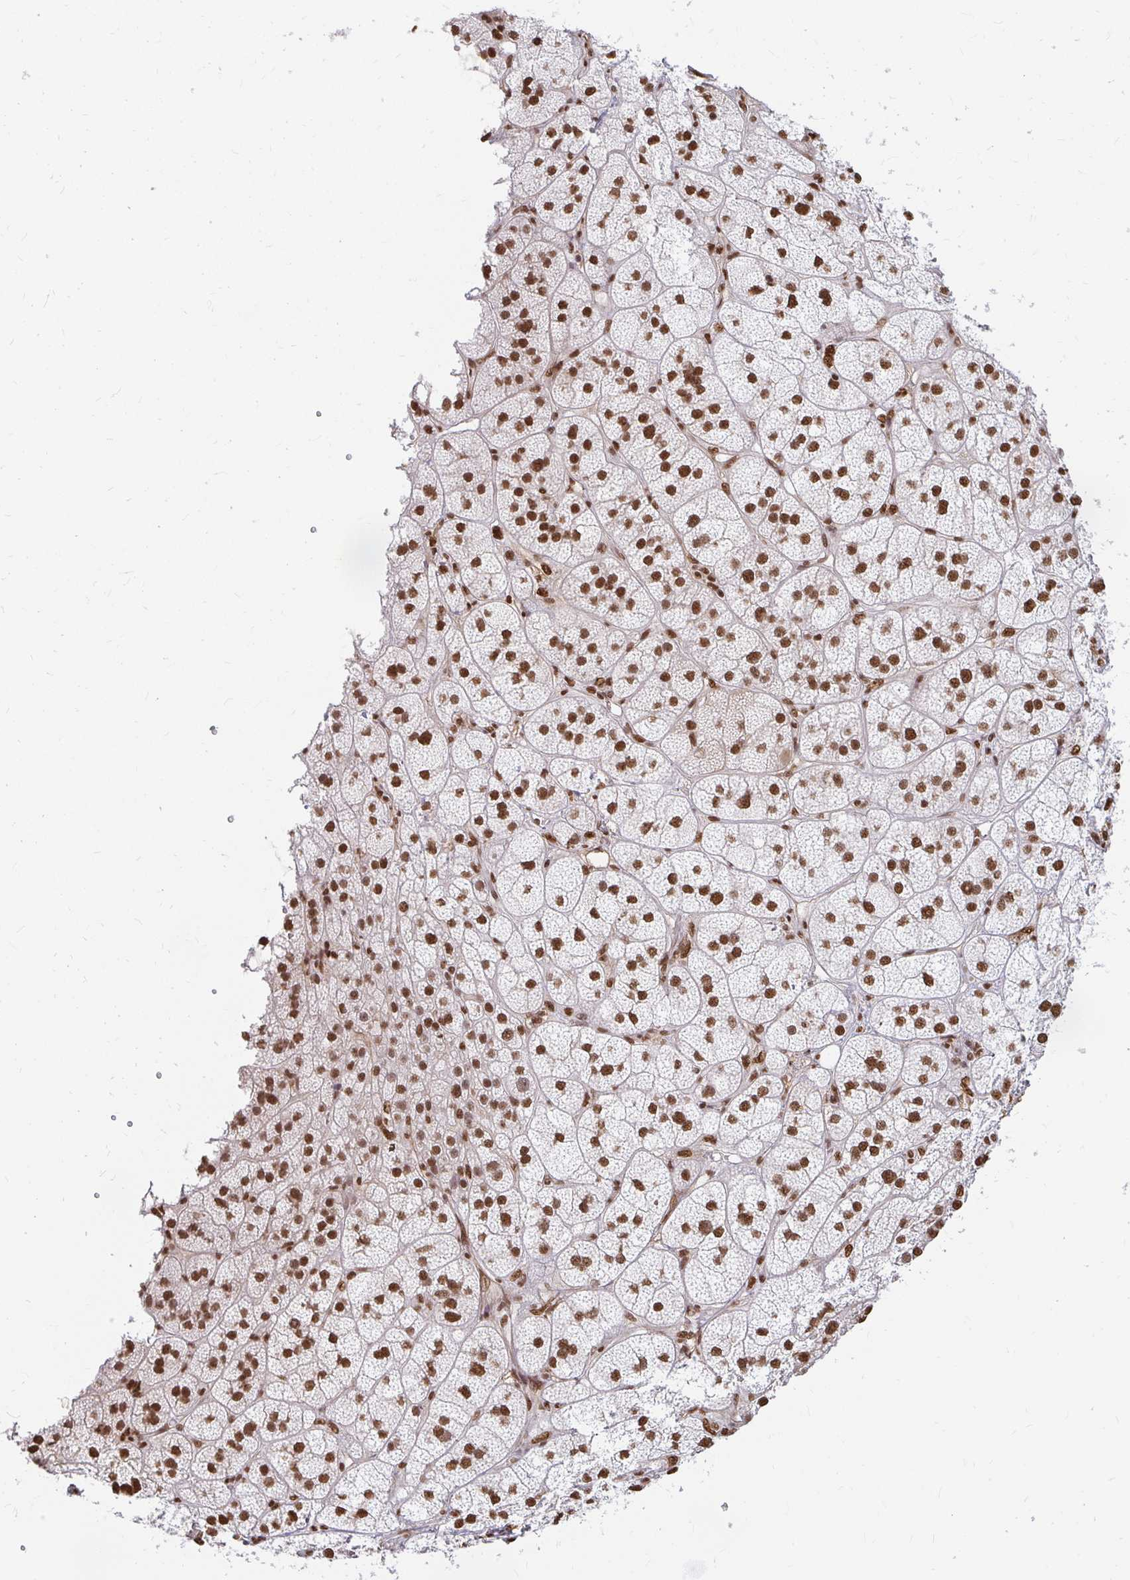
{"staining": {"intensity": "strong", "quantity": ">75%", "location": "nuclear"}, "tissue": "adrenal gland", "cell_type": "Glandular cells", "image_type": "normal", "snomed": [{"axis": "morphology", "description": "Normal tissue, NOS"}, {"axis": "topography", "description": "Adrenal gland"}], "caption": "Adrenal gland stained with DAB (3,3'-diaminobenzidine) IHC reveals high levels of strong nuclear staining in approximately >75% of glandular cells. The staining was performed using DAB to visualize the protein expression in brown, while the nuclei were stained in blue with hematoxylin (Magnification: 20x).", "gene": "HNRNPU", "patient": {"sex": "female", "age": 60}}